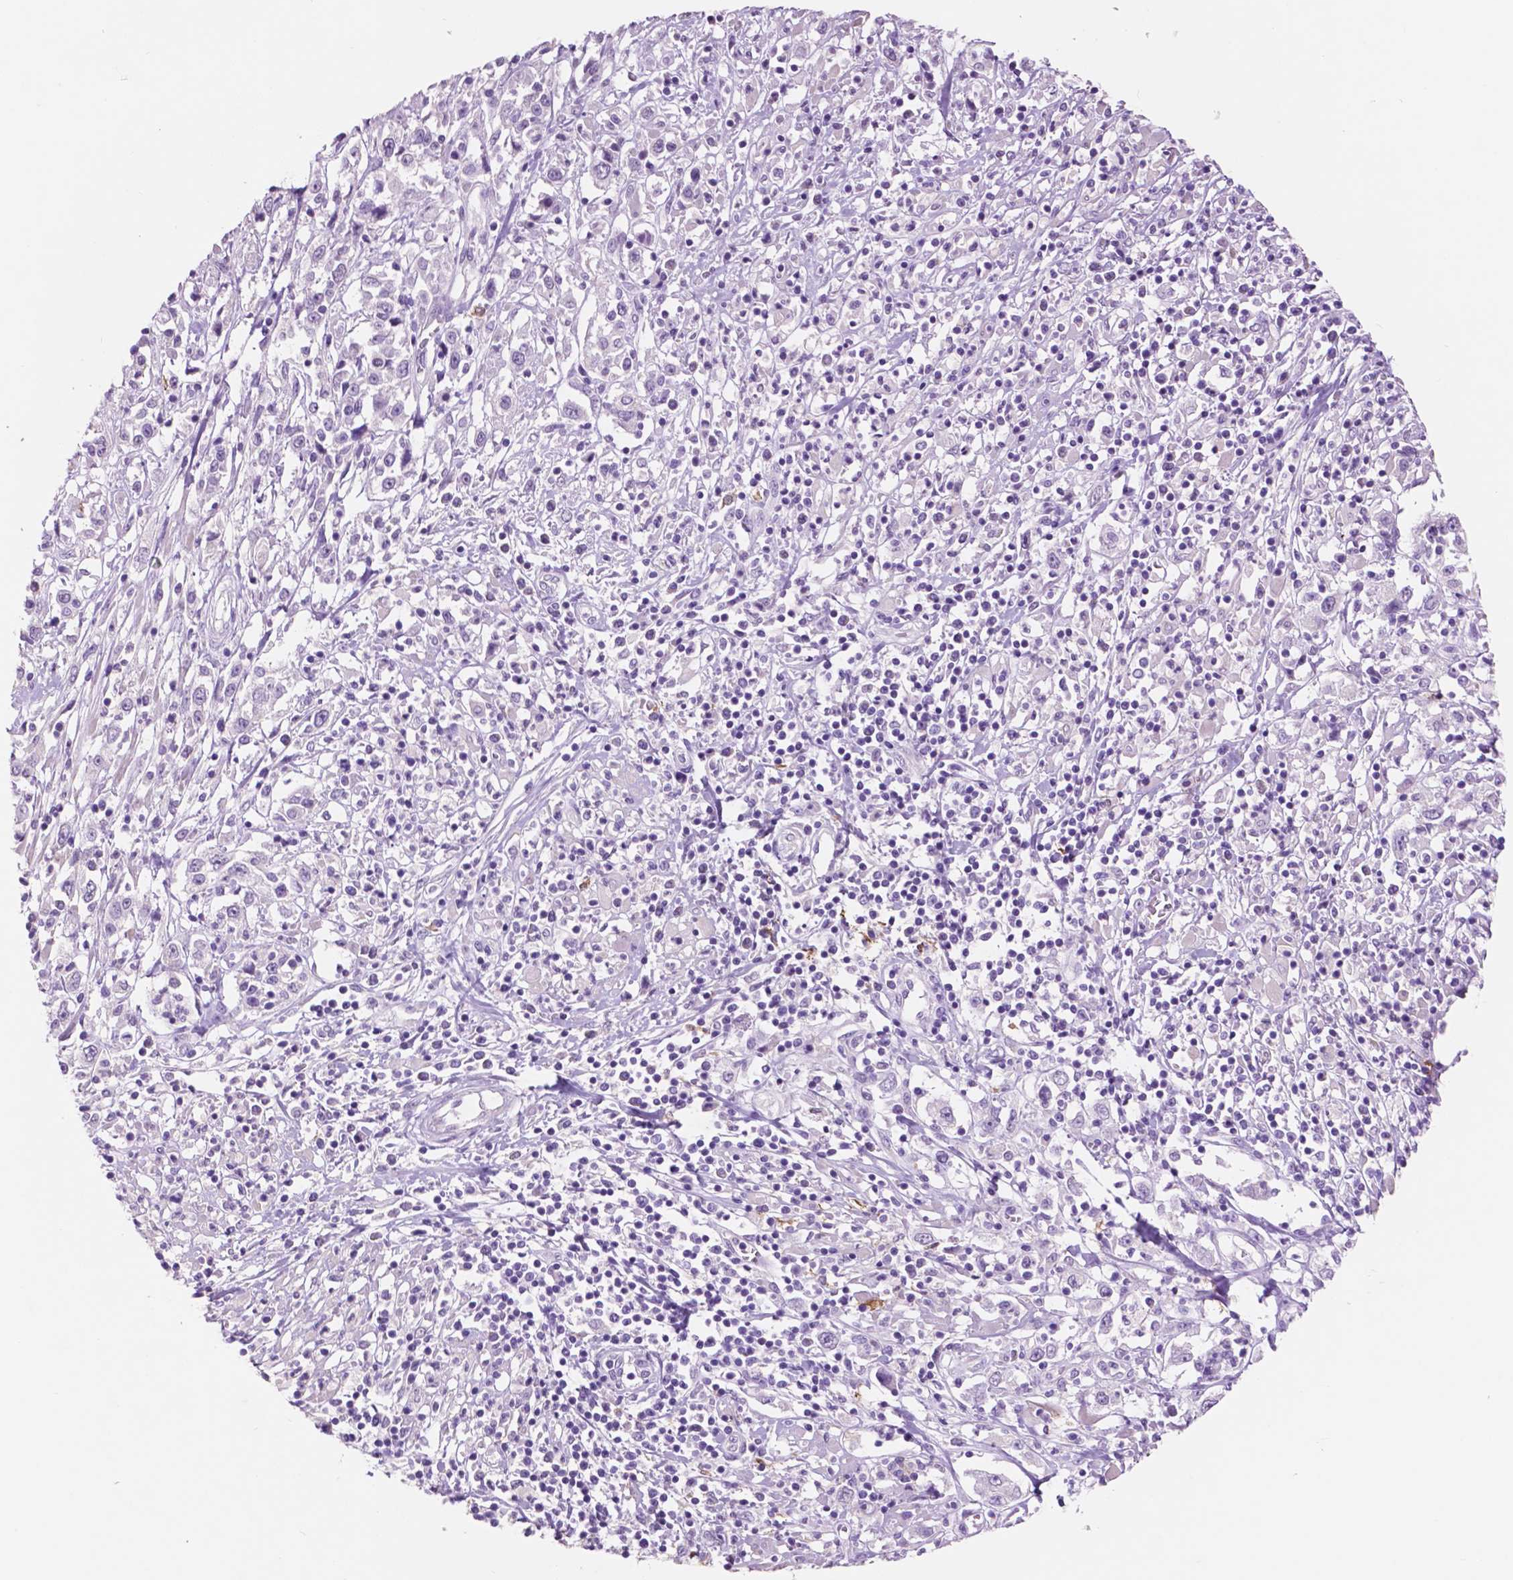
{"staining": {"intensity": "negative", "quantity": "none", "location": "none"}, "tissue": "cervical cancer", "cell_type": "Tumor cells", "image_type": "cancer", "snomed": [{"axis": "morphology", "description": "Adenocarcinoma, NOS"}, {"axis": "topography", "description": "Cervix"}], "caption": "This micrograph is of adenocarcinoma (cervical) stained with immunohistochemistry to label a protein in brown with the nuclei are counter-stained blue. There is no positivity in tumor cells.", "gene": "IDO1", "patient": {"sex": "female", "age": 40}}